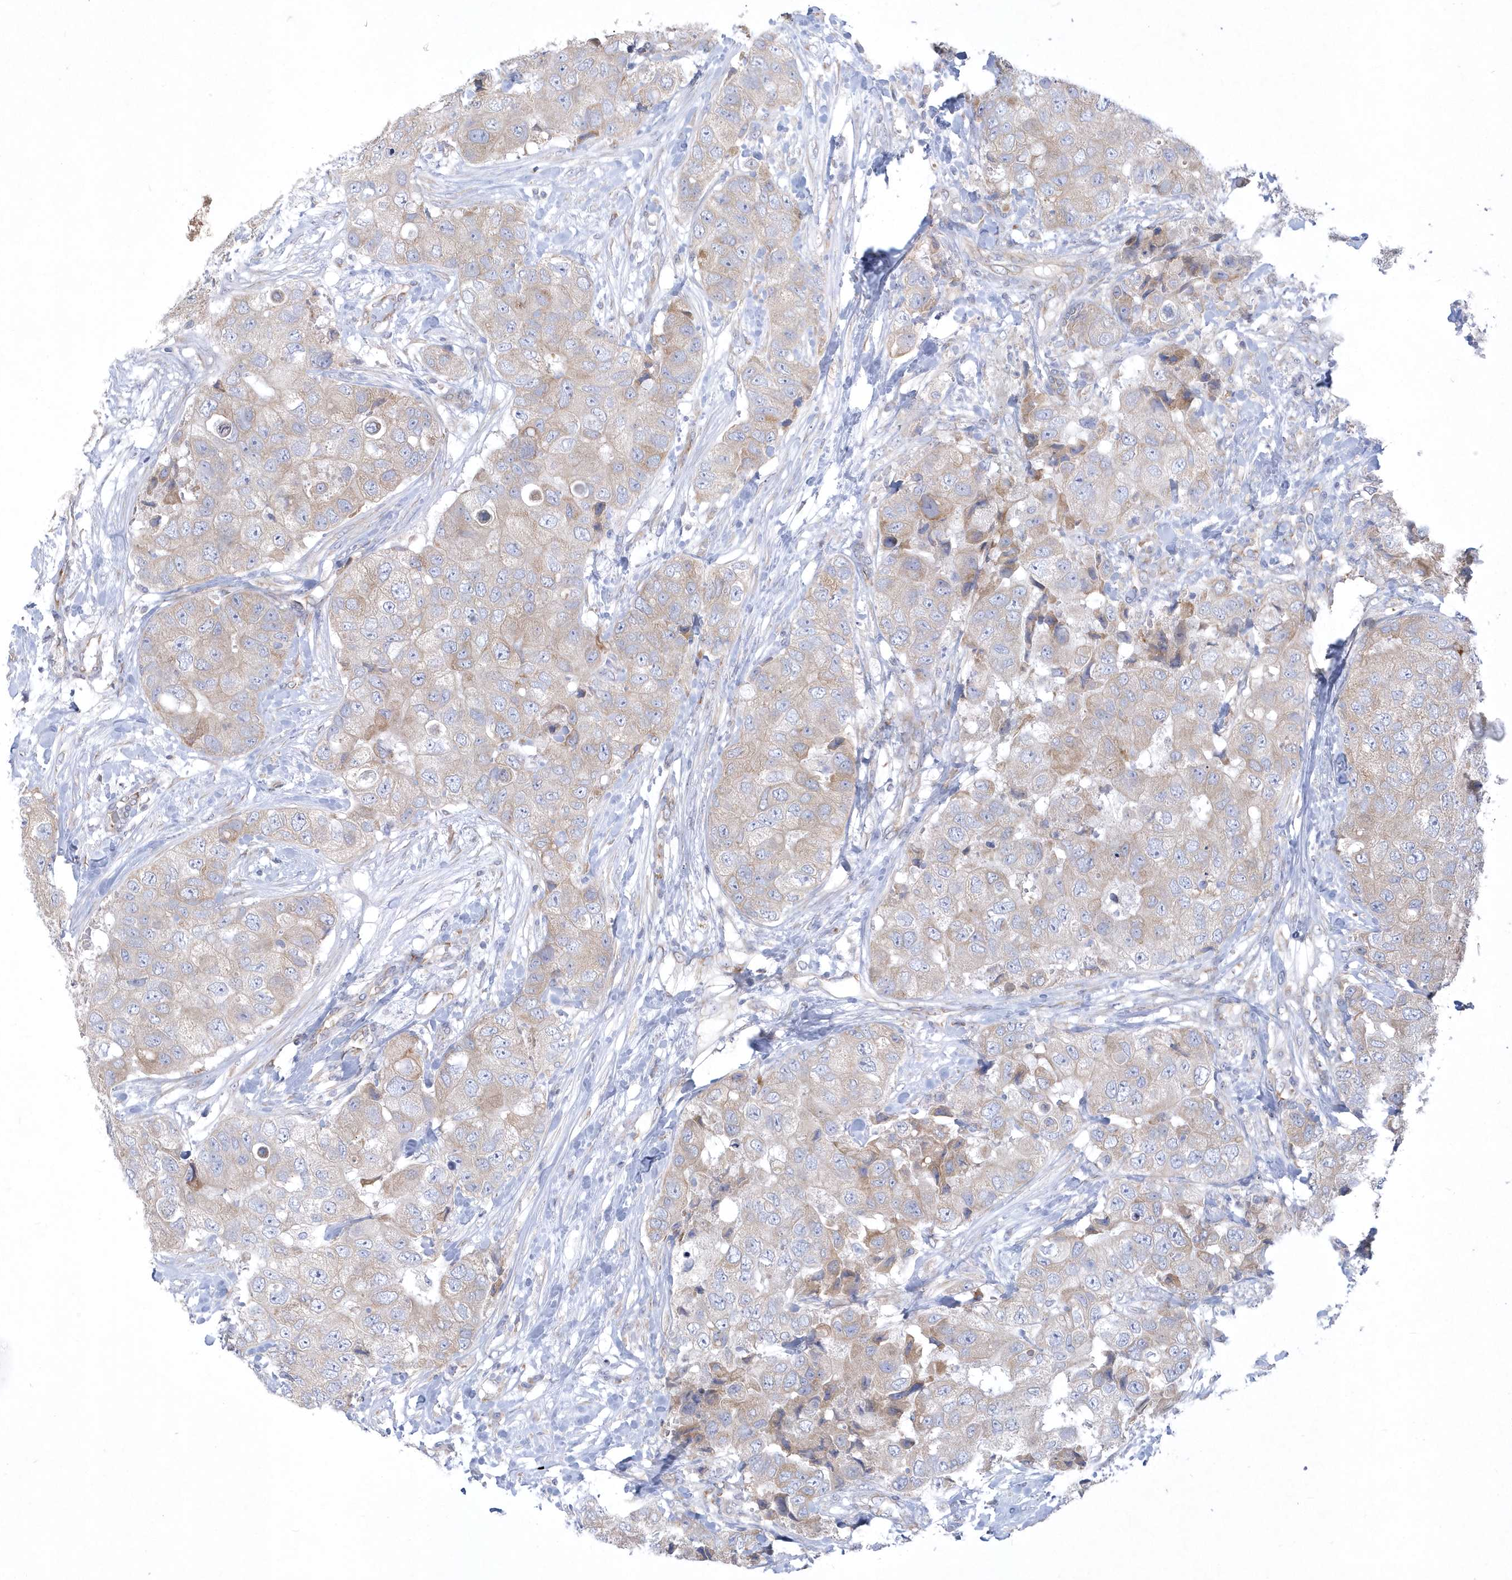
{"staining": {"intensity": "weak", "quantity": "25%-75%", "location": "cytoplasmic/membranous"}, "tissue": "breast cancer", "cell_type": "Tumor cells", "image_type": "cancer", "snomed": [{"axis": "morphology", "description": "Duct carcinoma"}, {"axis": "topography", "description": "Breast"}], "caption": "A micrograph showing weak cytoplasmic/membranous staining in about 25%-75% of tumor cells in breast invasive ductal carcinoma, as visualized by brown immunohistochemical staining.", "gene": "DGAT1", "patient": {"sex": "female", "age": 62}}